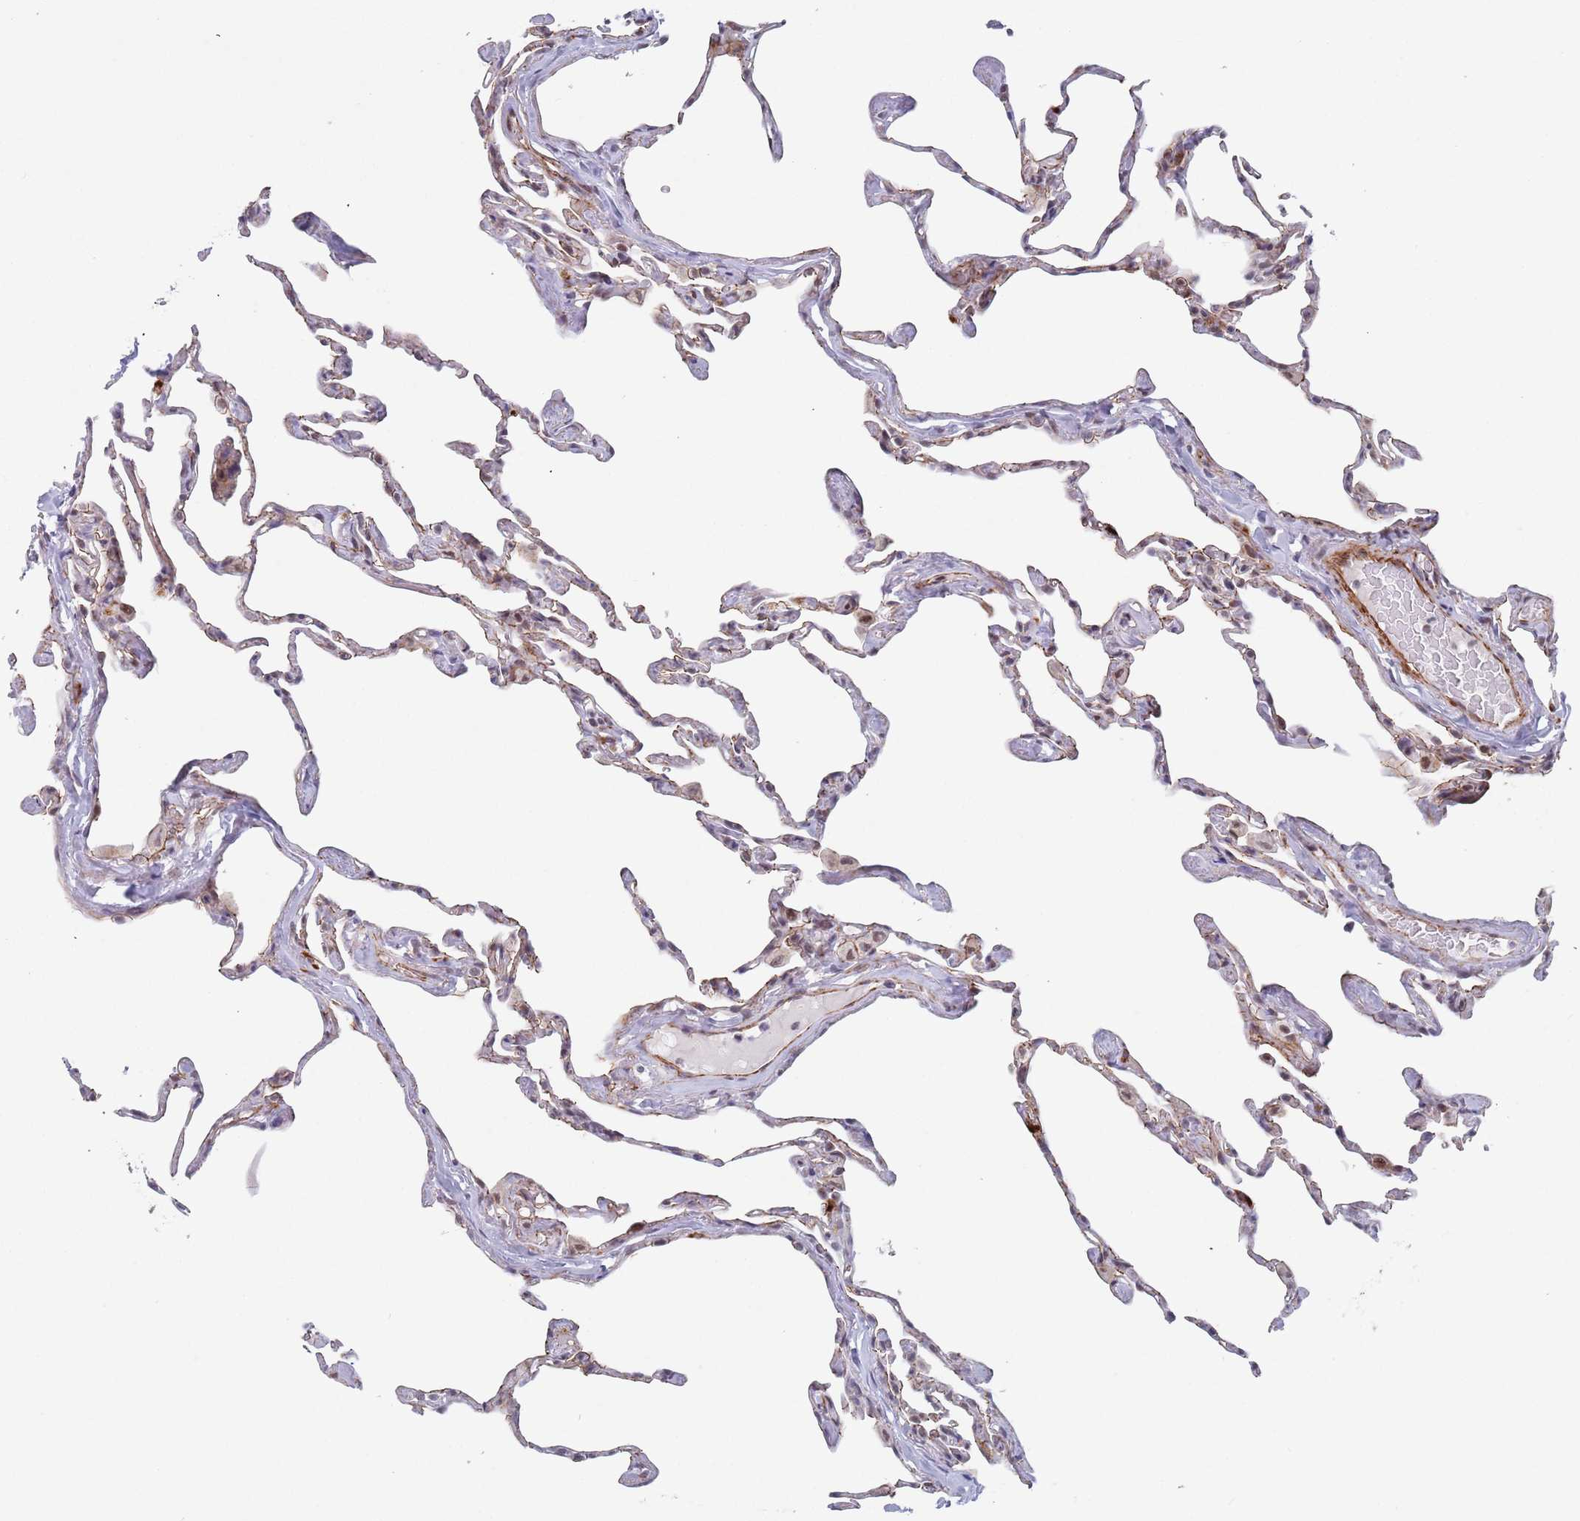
{"staining": {"intensity": "moderate", "quantity": "<25%", "location": "cytoplasmic/membranous,nuclear"}, "tissue": "lung", "cell_type": "Alveolar cells", "image_type": "normal", "snomed": [{"axis": "morphology", "description": "Normal tissue, NOS"}, {"axis": "topography", "description": "Lung"}], "caption": "Lung stained with IHC reveals moderate cytoplasmic/membranous,nuclear expression in about <25% of alveolar cells. The protein is shown in brown color, while the nuclei are stained blue.", "gene": "OR5A2", "patient": {"sex": "male", "age": 65}}